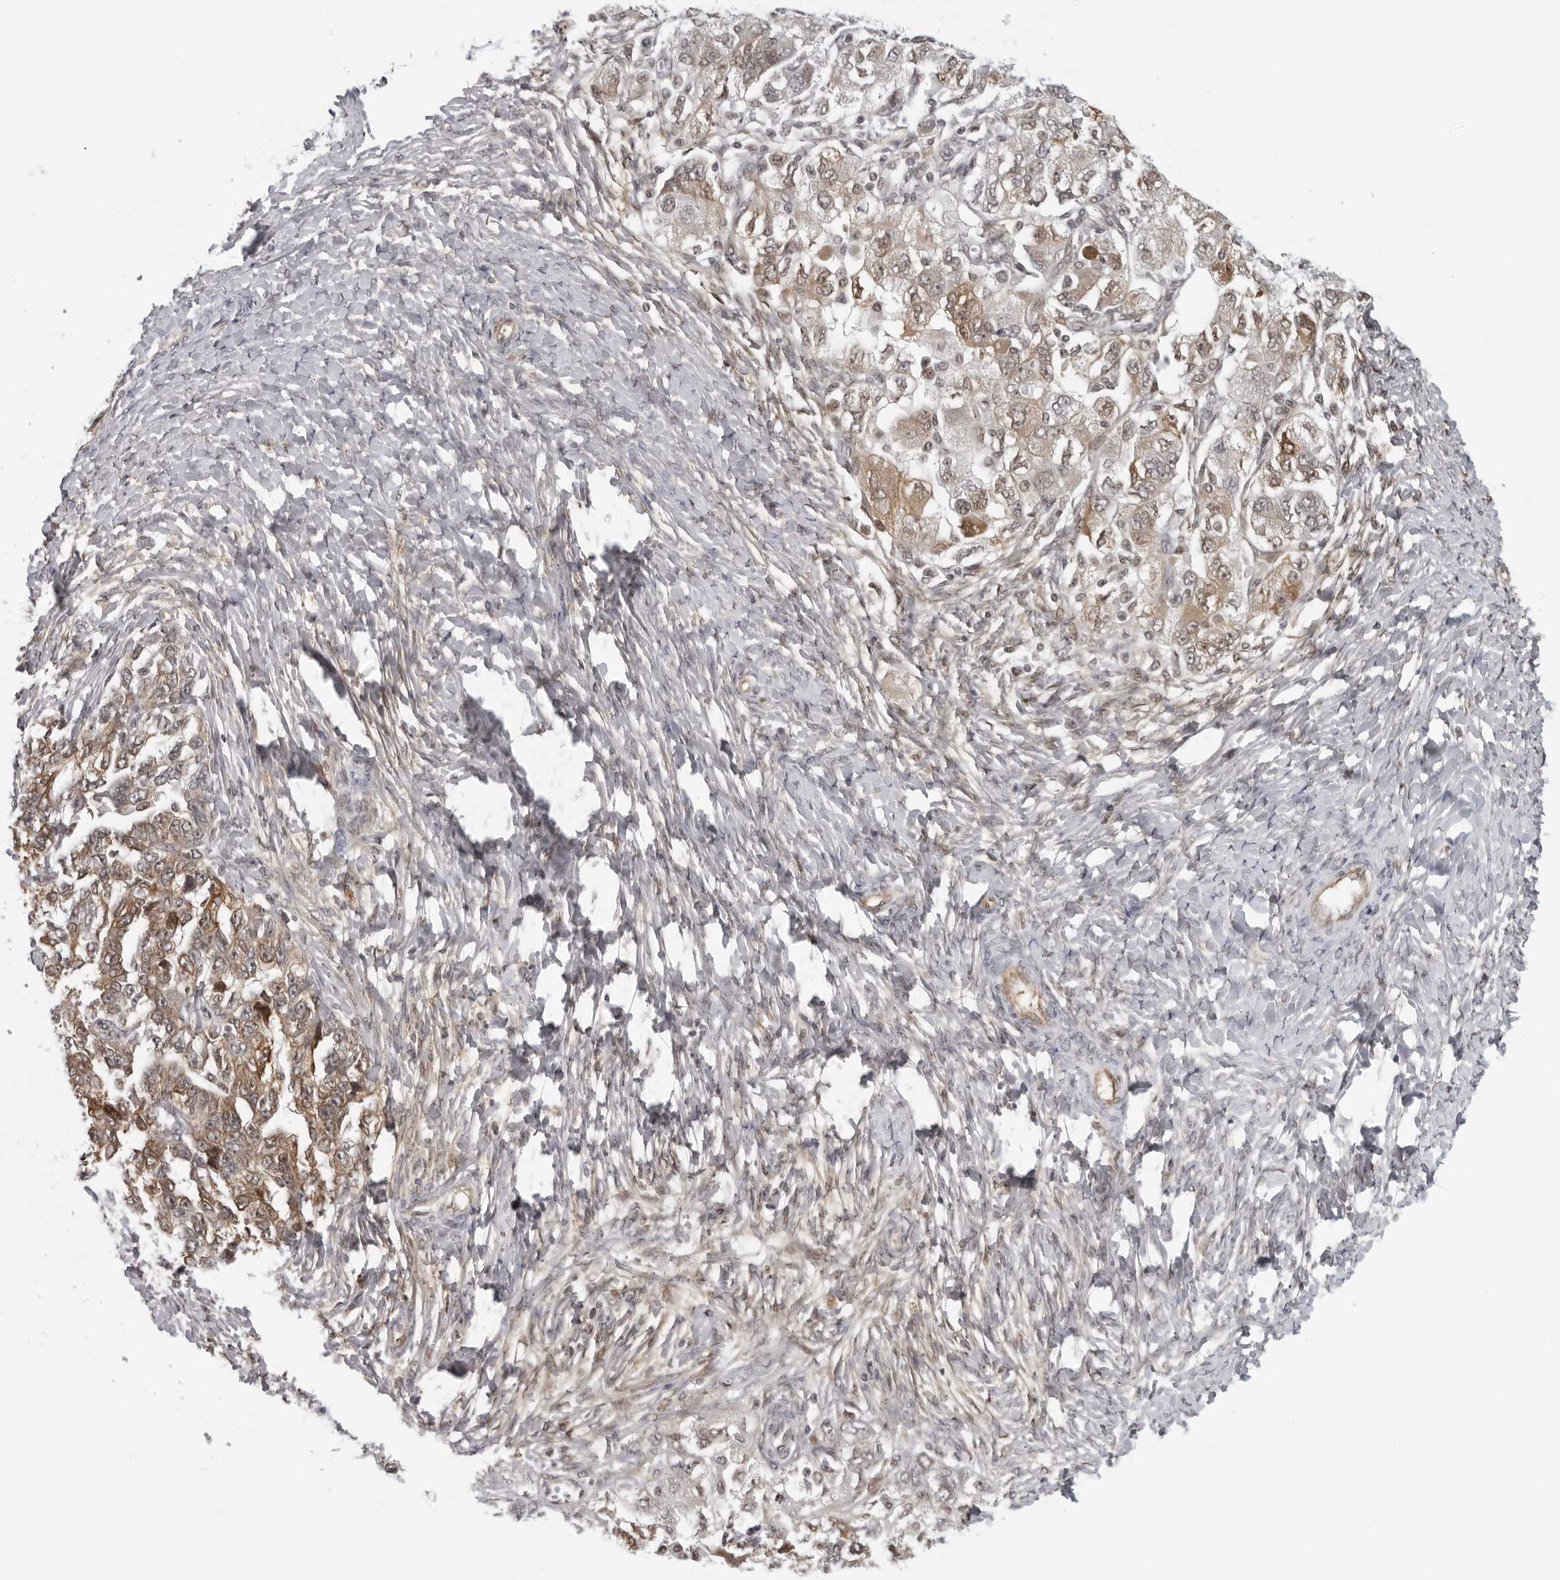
{"staining": {"intensity": "moderate", "quantity": "25%-75%", "location": "cytoplasmic/membranous"}, "tissue": "ovarian cancer", "cell_type": "Tumor cells", "image_type": "cancer", "snomed": [{"axis": "morphology", "description": "Carcinoma, NOS"}, {"axis": "morphology", "description": "Cystadenocarcinoma, serous, NOS"}, {"axis": "topography", "description": "Ovary"}], "caption": "The image reveals immunohistochemical staining of ovarian cancer (carcinoma). There is moderate cytoplasmic/membranous expression is present in about 25%-75% of tumor cells.", "gene": "MAF", "patient": {"sex": "female", "age": 69}}